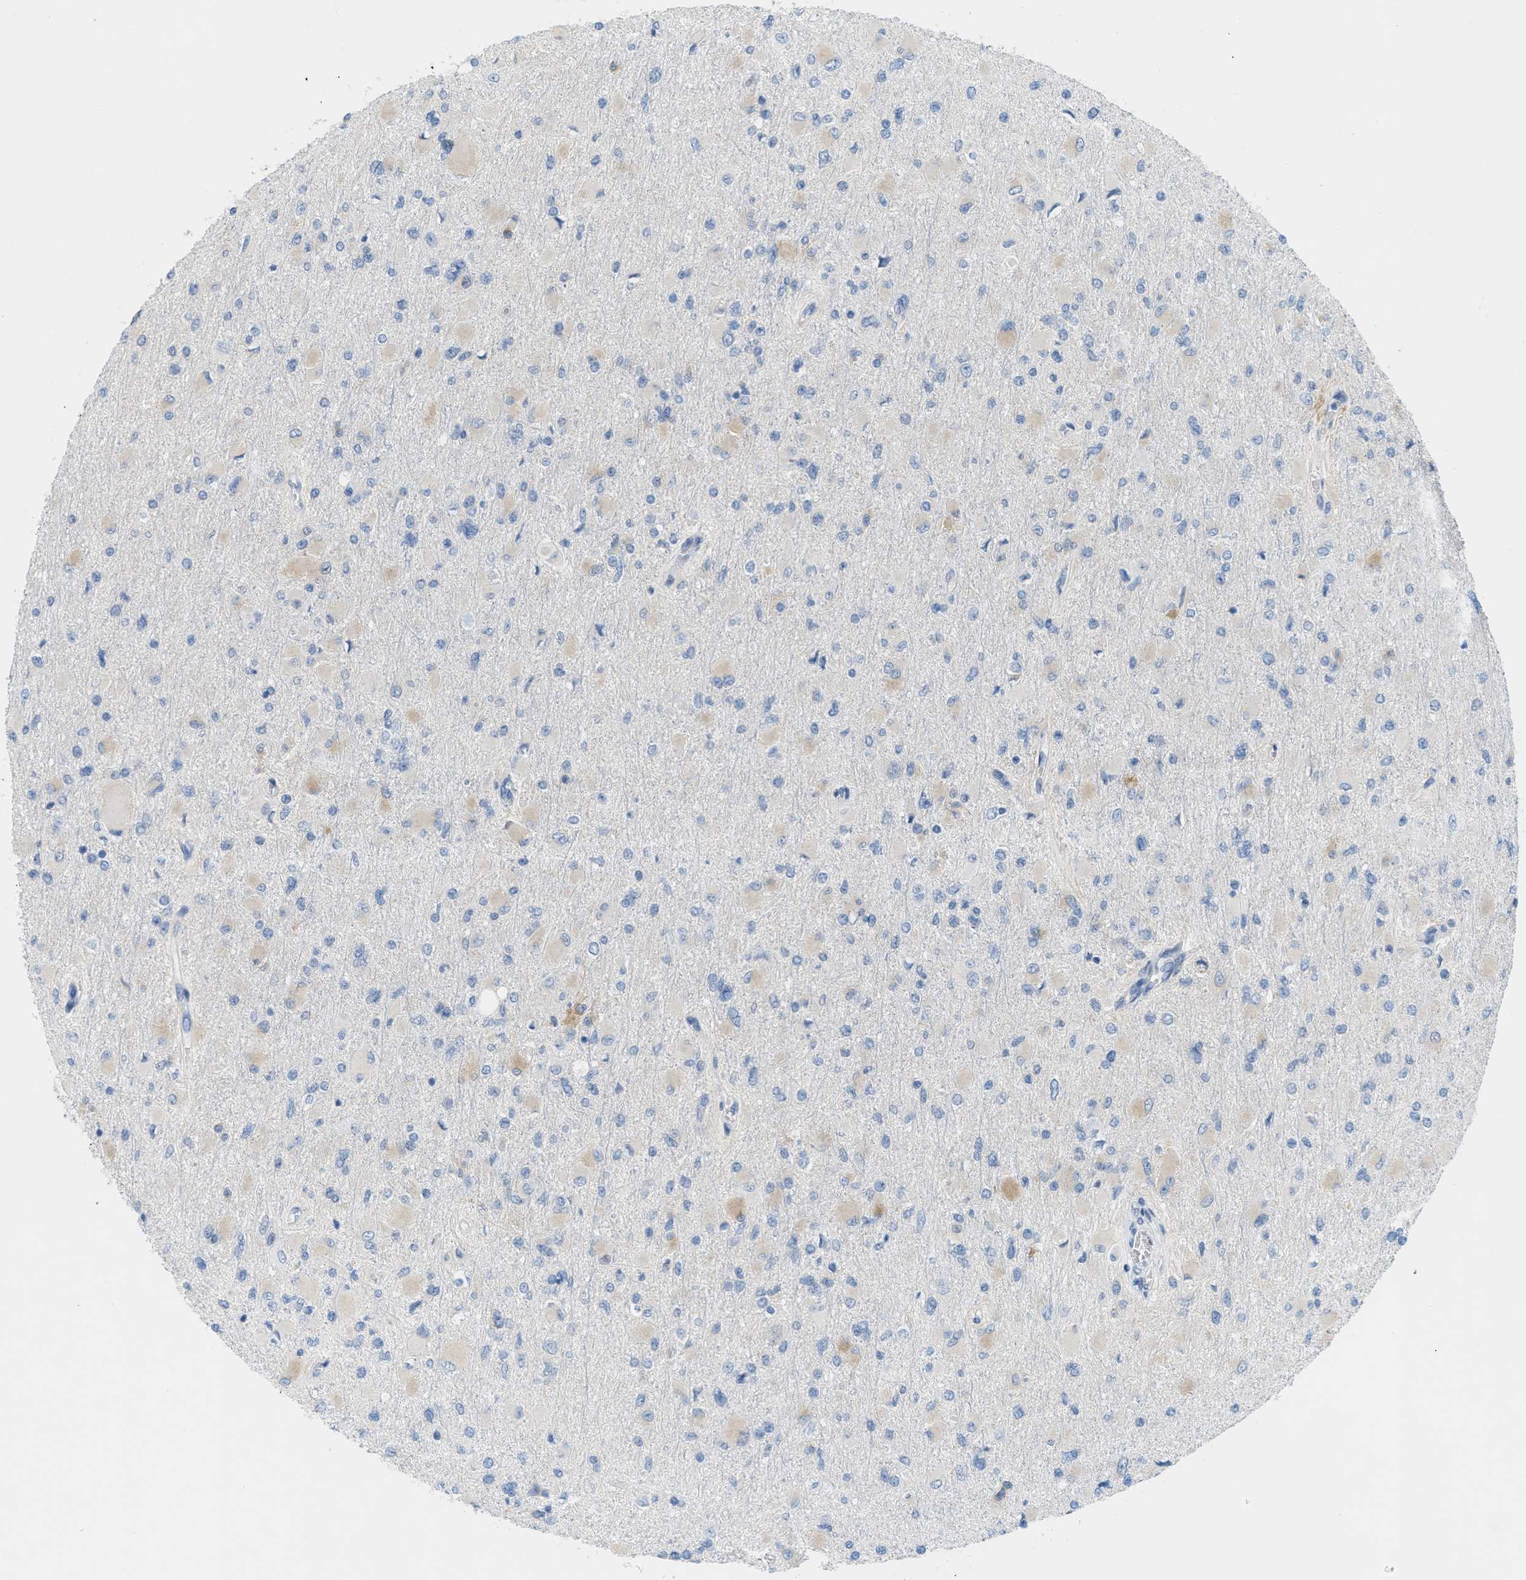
{"staining": {"intensity": "negative", "quantity": "none", "location": "none"}, "tissue": "glioma", "cell_type": "Tumor cells", "image_type": "cancer", "snomed": [{"axis": "morphology", "description": "Glioma, malignant, High grade"}, {"axis": "topography", "description": "Cerebral cortex"}], "caption": "The immunohistochemistry (IHC) histopathology image has no significant expression in tumor cells of glioma tissue.", "gene": "TEX264", "patient": {"sex": "female", "age": 36}}